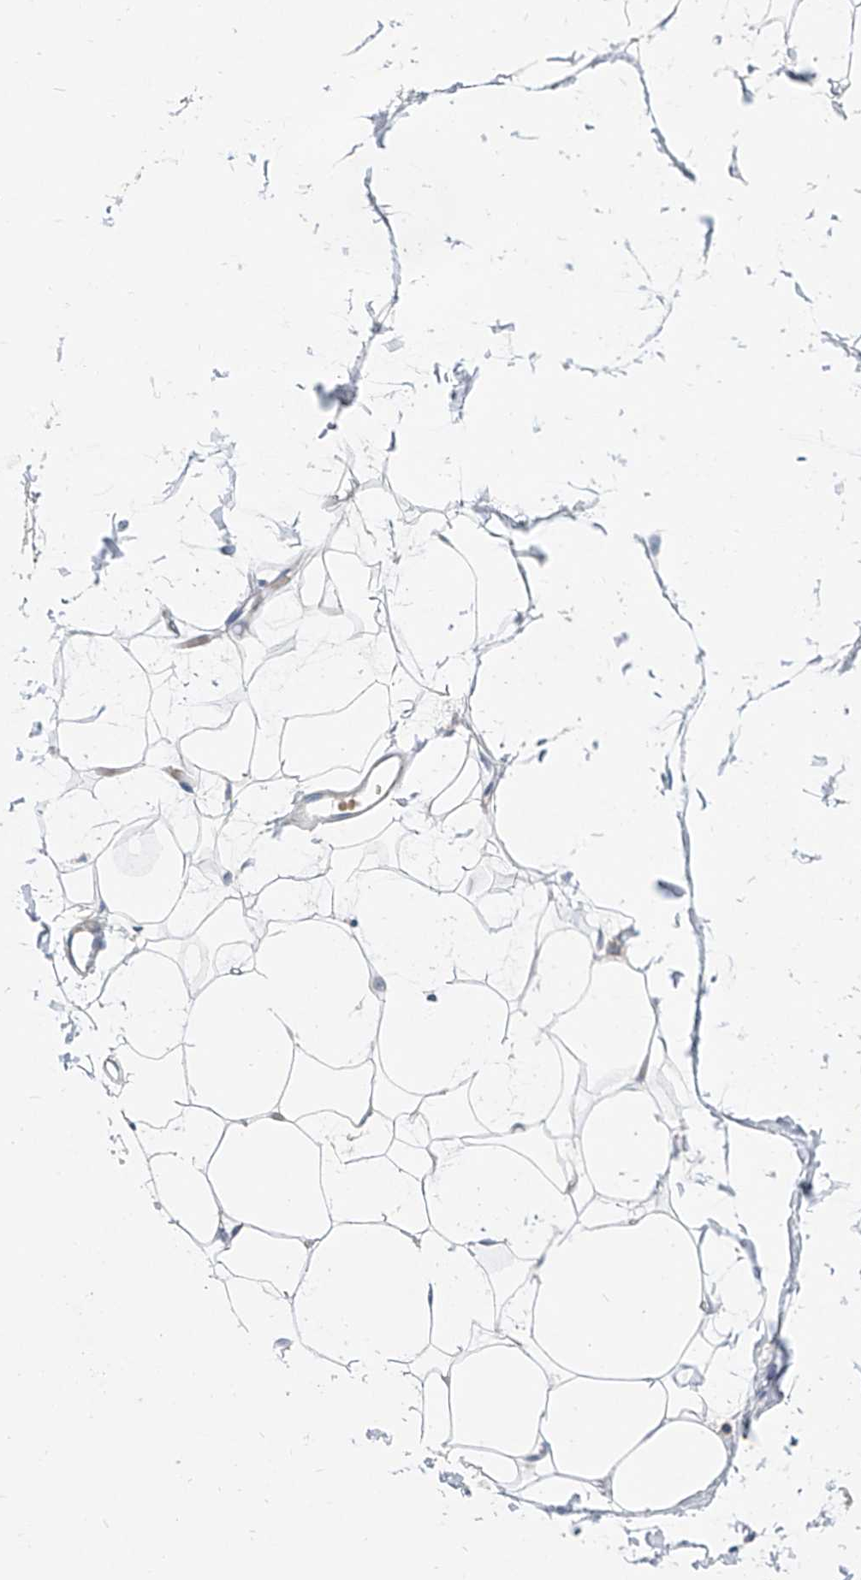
{"staining": {"intensity": "negative", "quantity": "none", "location": "none"}, "tissue": "adipose tissue", "cell_type": "Adipocytes", "image_type": "normal", "snomed": [{"axis": "morphology", "description": "Normal tissue, NOS"}, {"axis": "topography", "description": "Breast"}], "caption": "An IHC micrograph of normal adipose tissue is shown. There is no staining in adipocytes of adipose tissue. (Brightfield microscopy of DAB IHC at high magnification).", "gene": "BPTF", "patient": {"sex": "female", "age": 23}}